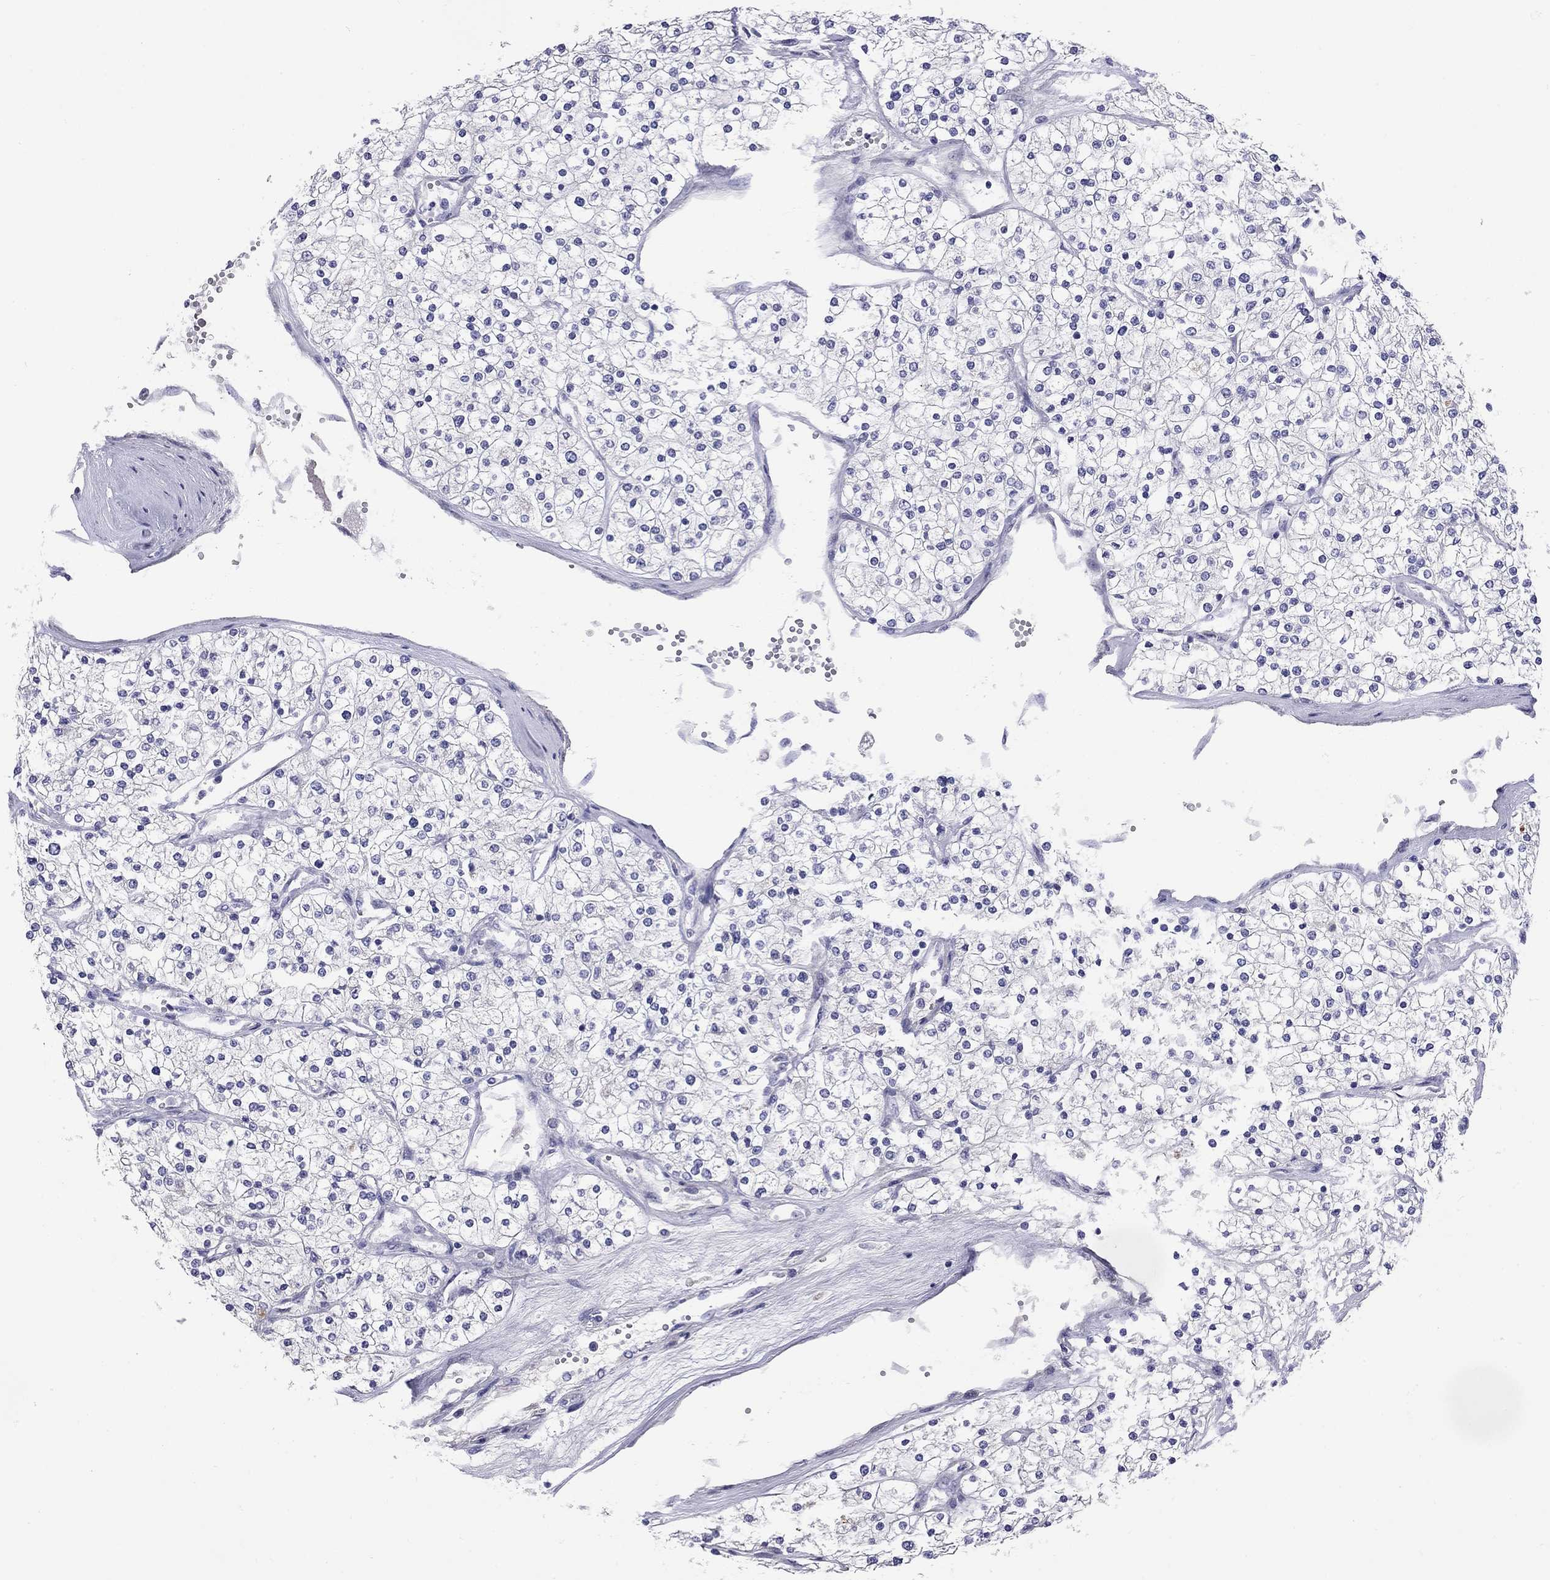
{"staining": {"intensity": "negative", "quantity": "none", "location": "none"}, "tissue": "renal cancer", "cell_type": "Tumor cells", "image_type": "cancer", "snomed": [{"axis": "morphology", "description": "Adenocarcinoma, NOS"}, {"axis": "topography", "description": "Kidney"}], "caption": "Tumor cells show no significant expression in renal cancer (adenocarcinoma).", "gene": "CMYA5", "patient": {"sex": "male", "age": 80}}